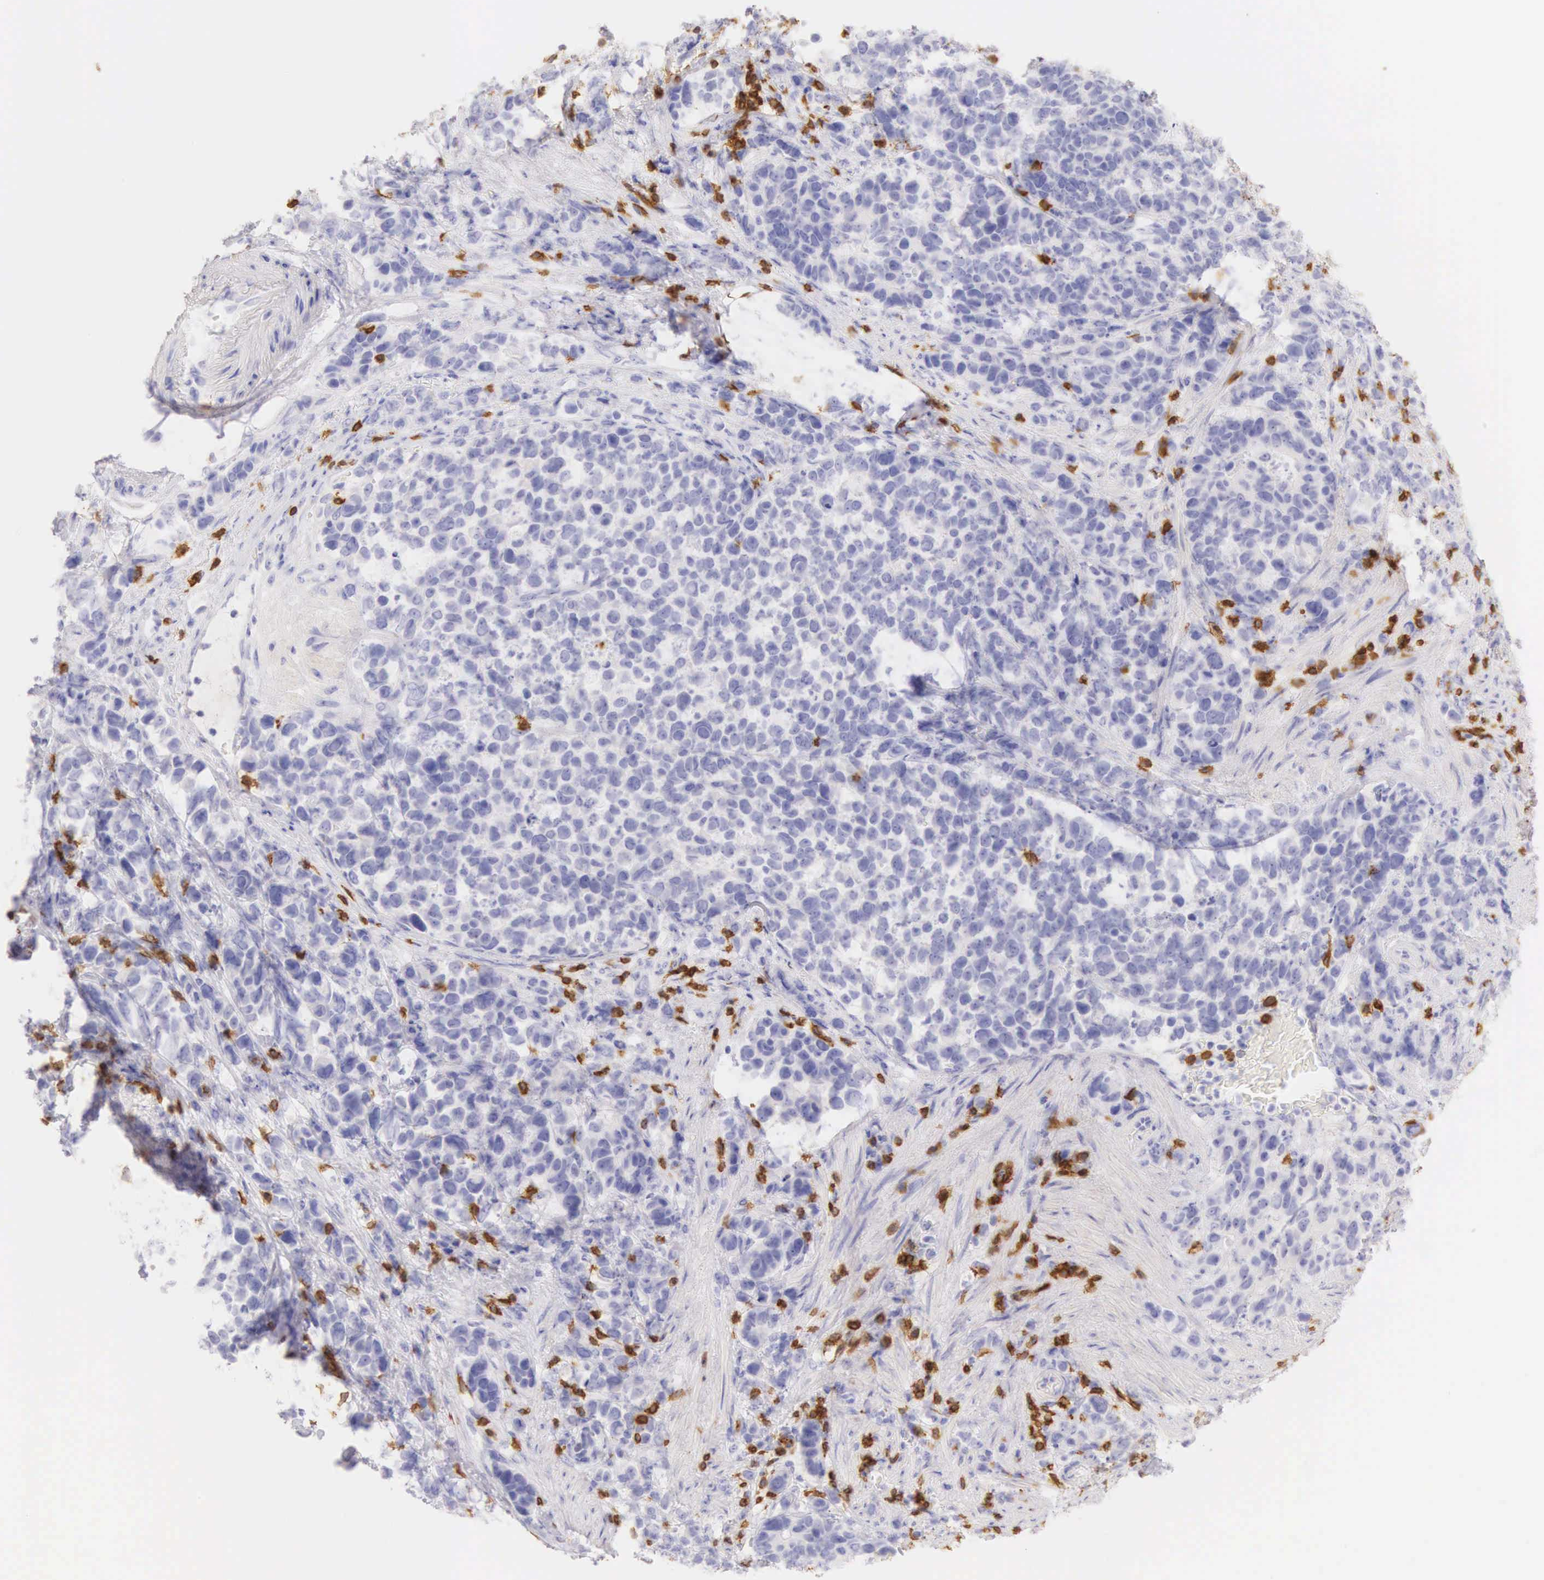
{"staining": {"intensity": "negative", "quantity": "none", "location": "none"}, "tissue": "stomach cancer", "cell_type": "Tumor cells", "image_type": "cancer", "snomed": [{"axis": "morphology", "description": "Adenocarcinoma, NOS"}, {"axis": "topography", "description": "Stomach, upper"}], "caption": "There is no significant positivity in tumor cells of stomach cancer.", "gene": "CD3E", "patient": {"sex": "male", "age": 71}}